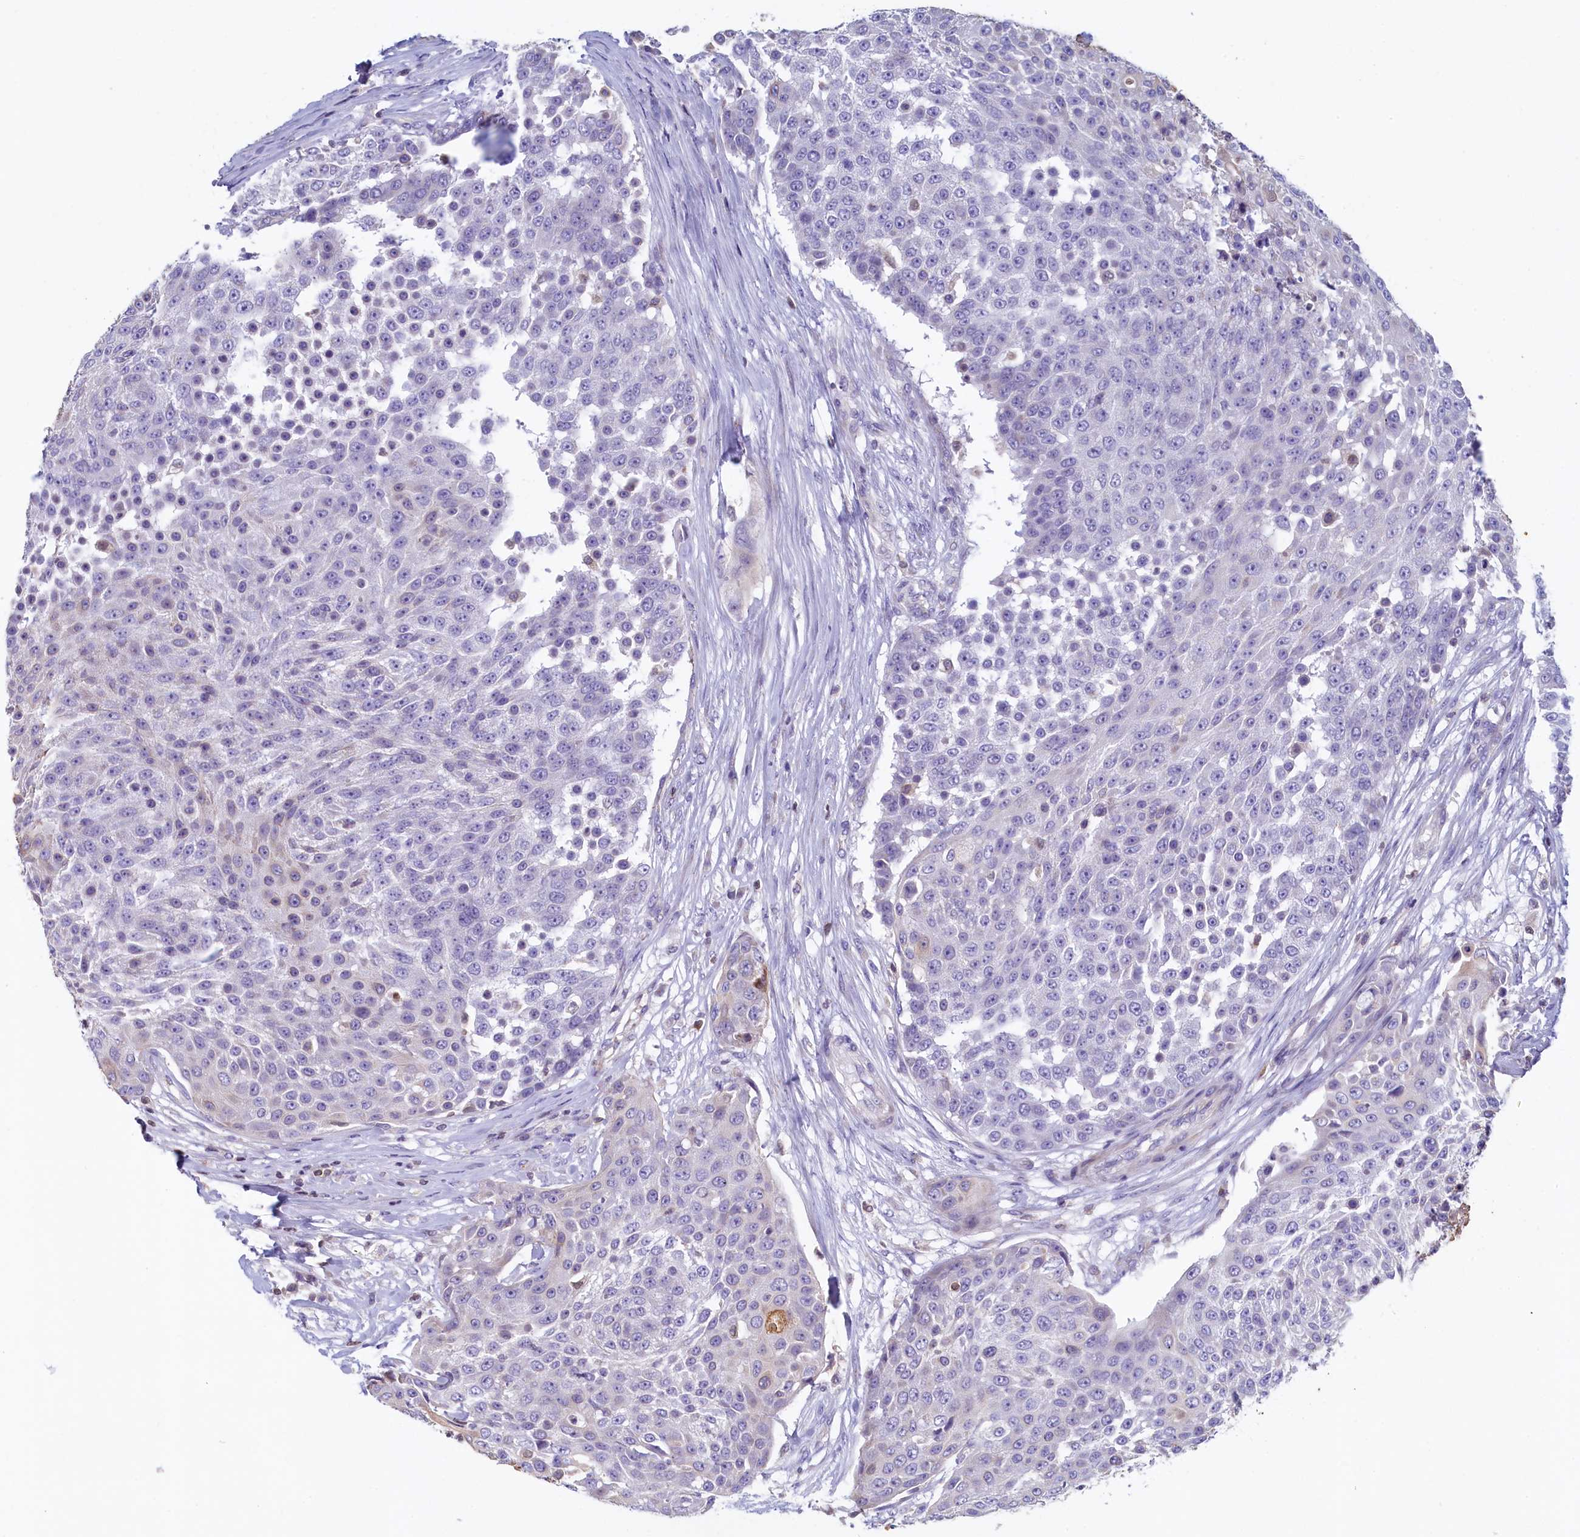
{"staining": {"intensity": "negative", "quantity": "none", "location": "none"}, "tissue": "urothelial cancer", "cell_type": "Tumor cells", "image_type": "cancer", "snomed": [{"axis": "morphology", "description": "Urothelial carcinoma, High grade"}, {"axis": "topography", "description": "Urinary bladder"}], "caption": "Urothelial cancer was stained to show a protein in brown. There is no significant positivity in tumor cells.", "gene": "TRAF3IP3", "patient": {"sex": "female", "age": 63}}